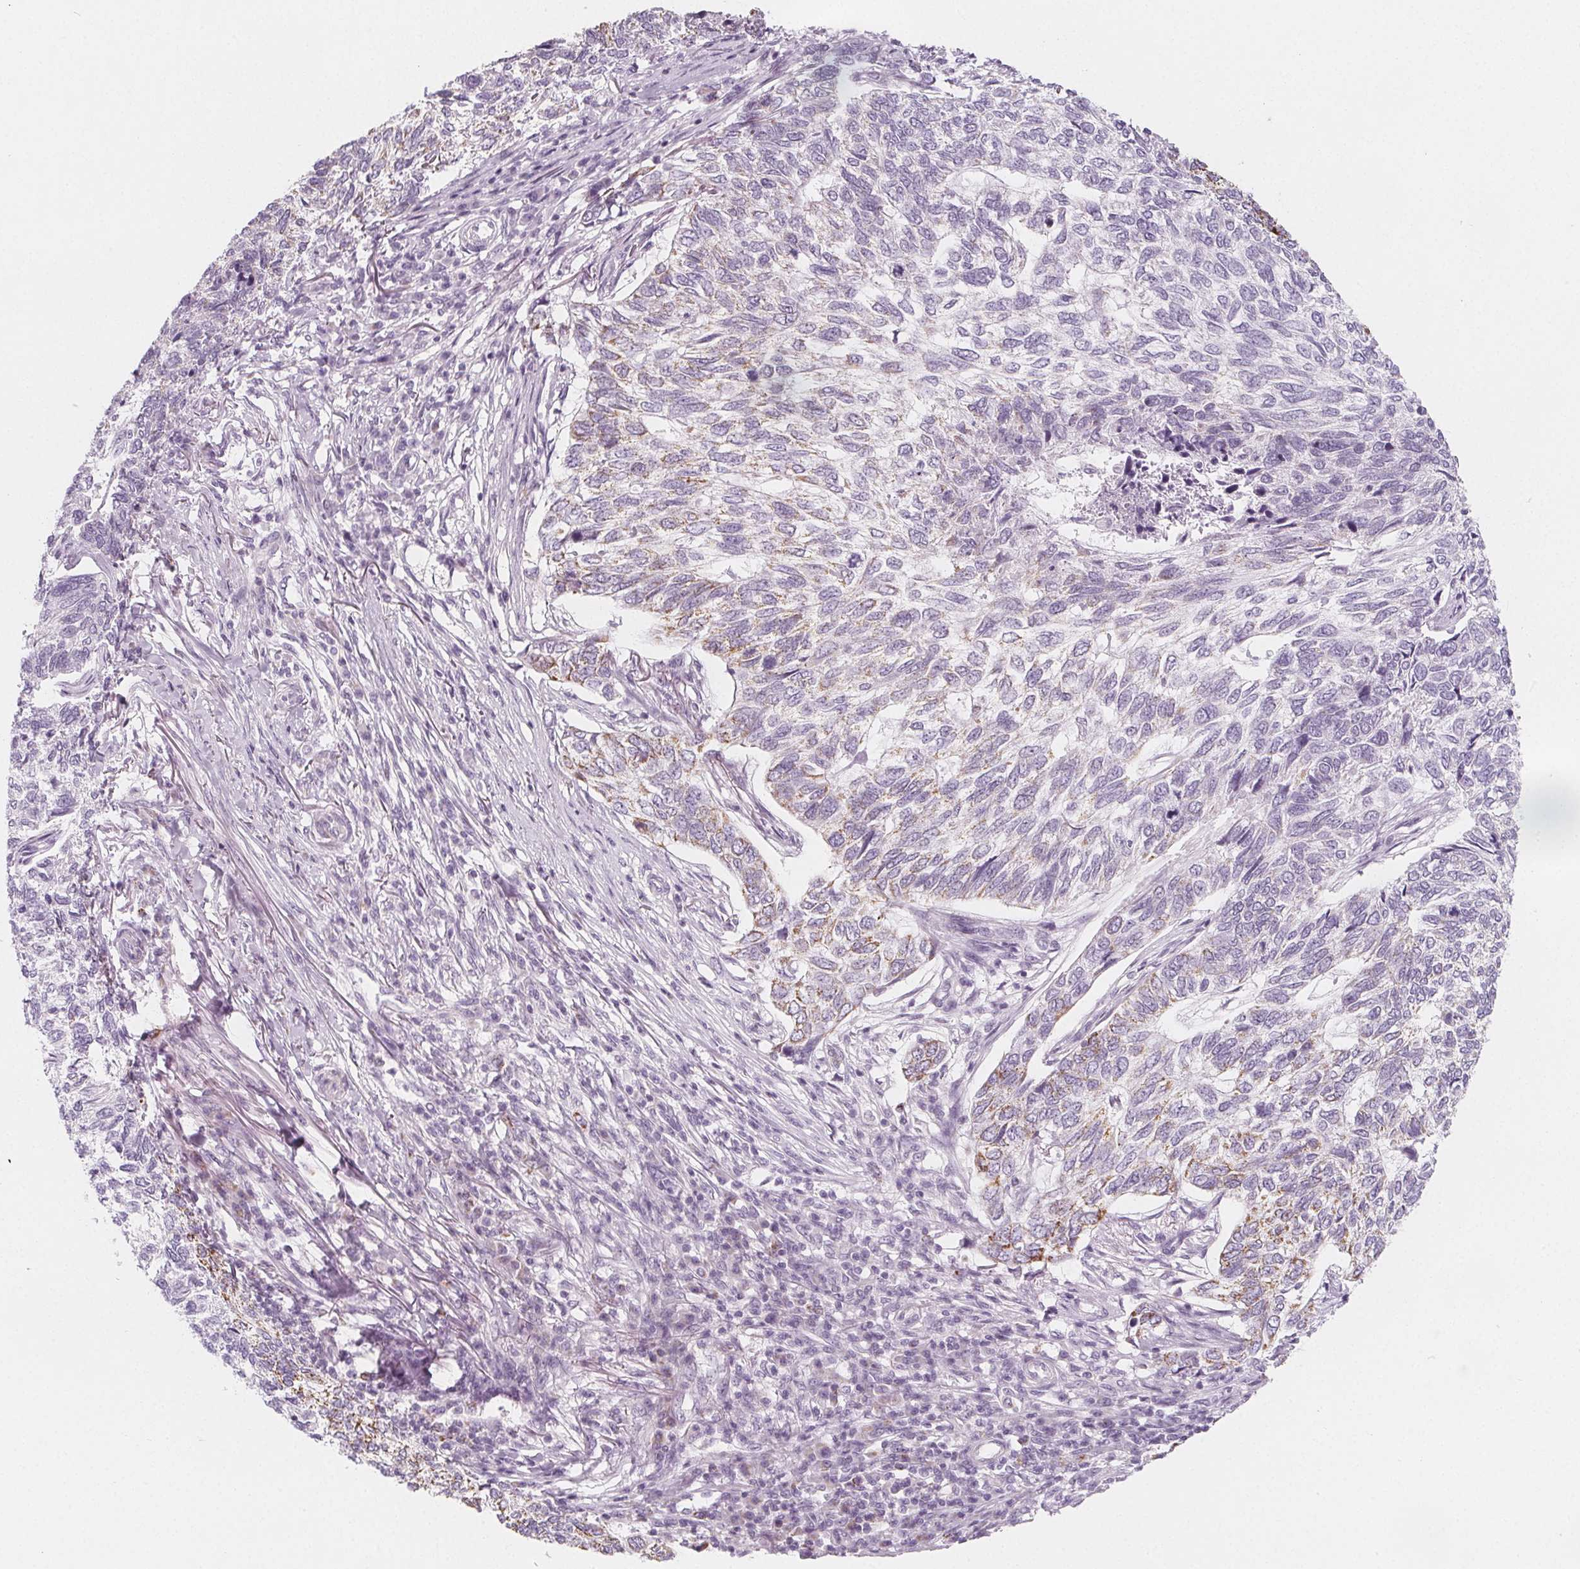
{"staining": {"intensity": "weak", "quantity": "<25%", "location": "cytoplasmic/membranous"}, "tissue": "skin cancer", "cell_type": "Tumor cells", "image_type": "cancer", "snomed": [{"axis": "morphology", "description": "Basal cell carcinoma"}, {"axis": "topography", "description": "Skin"}], "caption": "The immunohistochemistry histopathology image has no significant staining in tumor cells of skin basal cell carcinoma tissue.", "gene": "IL17C", "patient": {"sex": "female", "age": 65}}